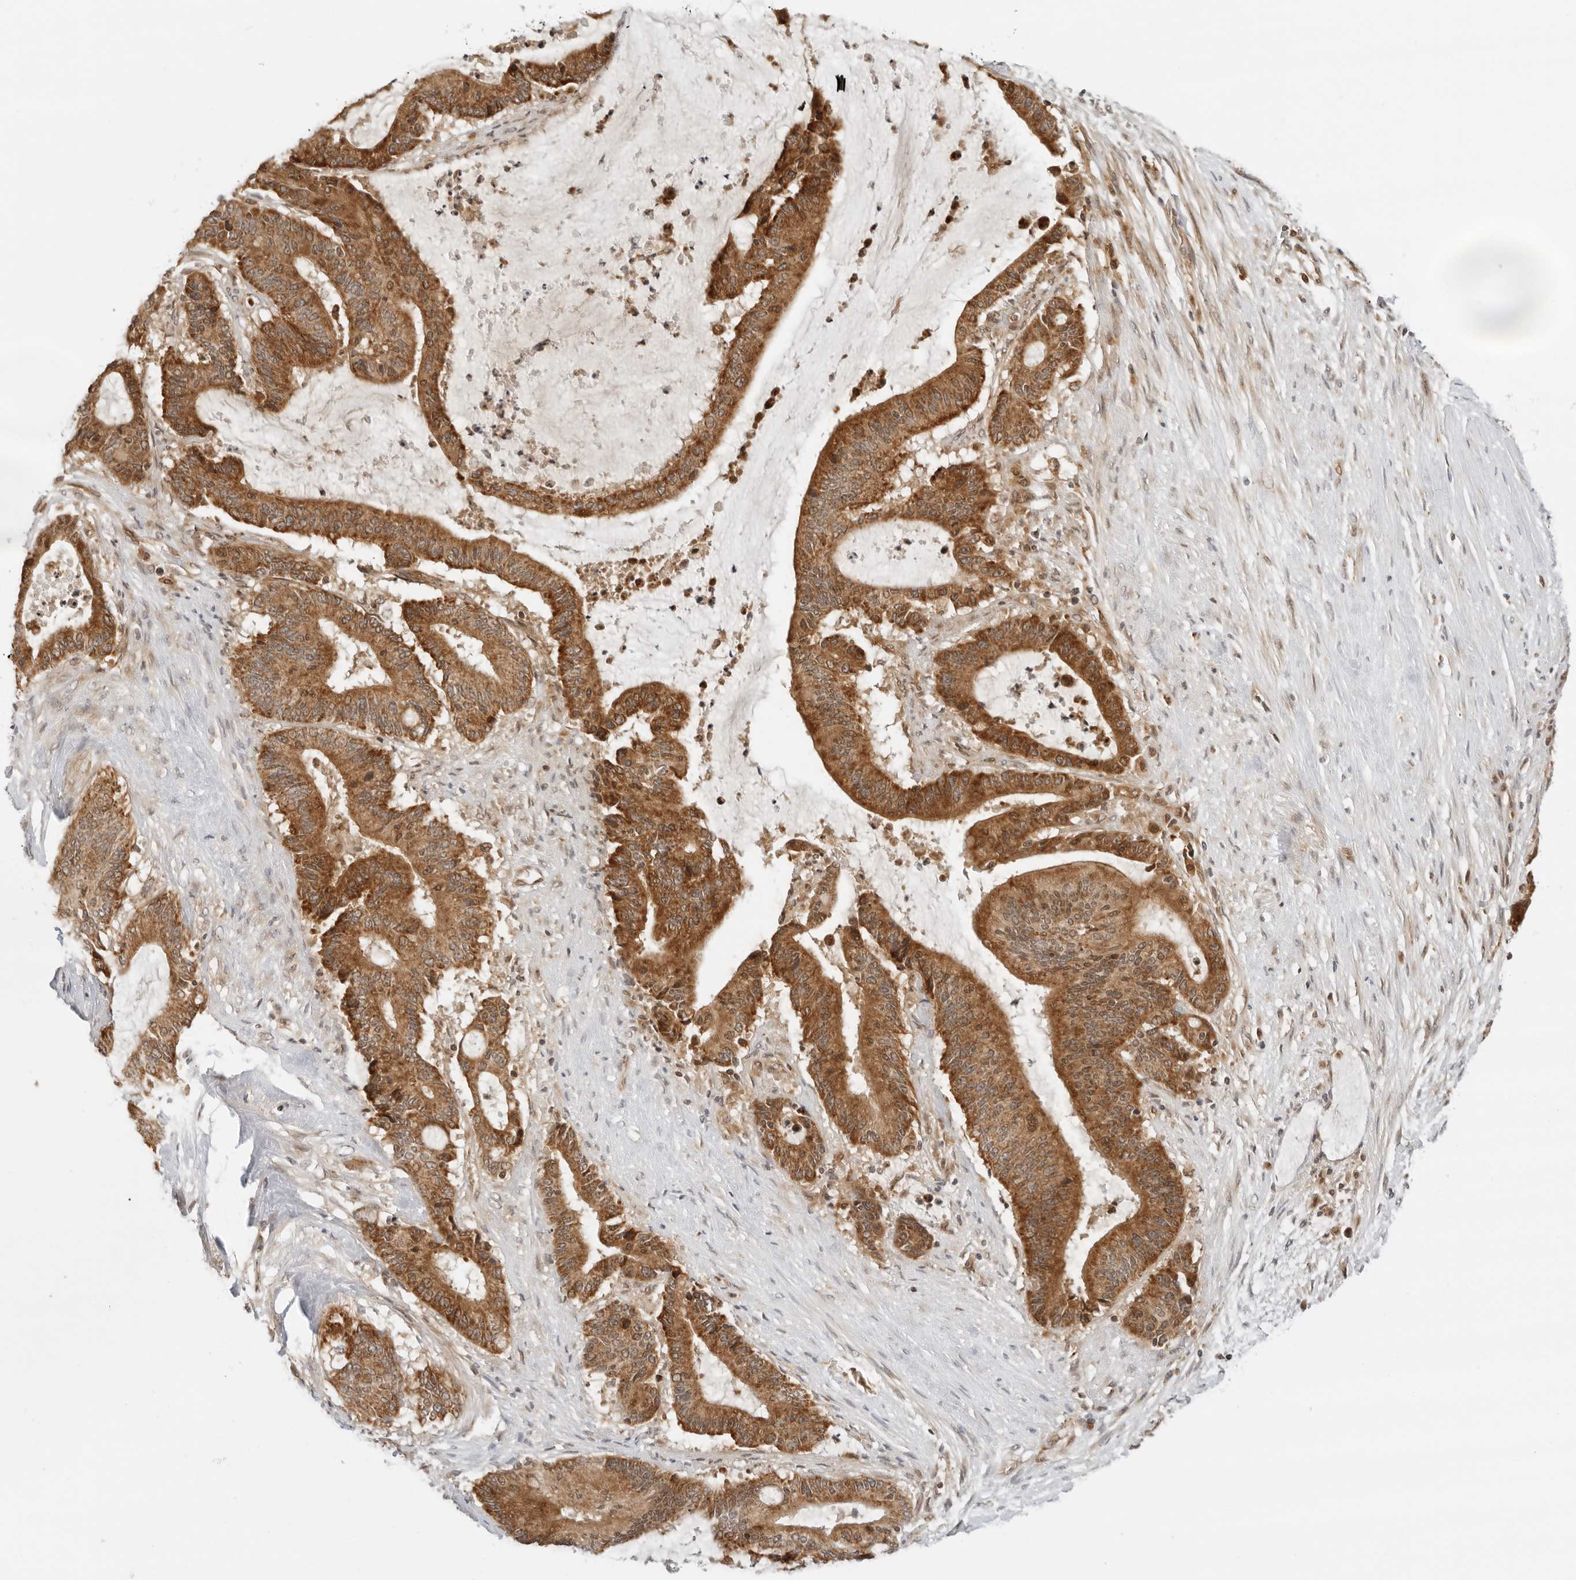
{"staining": {"intensity": "strong", "quantity": ">75%", "location": "cytoplasmic/membranous"}, "tissue": "liver cancer", "cell_type": "Tumor cells", "image_type": "cancer", "snomed": [{"axis": "morphology", "description": "Normal tissue, NOS"}, {"axis": "morphology", "description": "Cholangiocarcinoma"}, {"axis": "topography", "description": "Liver"}, {"axis": "topography", "description": "Peripheral nerve tissue"}], "caption": "A brown stain labels strong cytoplasmic/membranous expression of a protein in liver cancer (cholangiocarcinoma) tumor cells.", "gene": "RC3H1", "patient": {"sex": "female", "age": 73}}